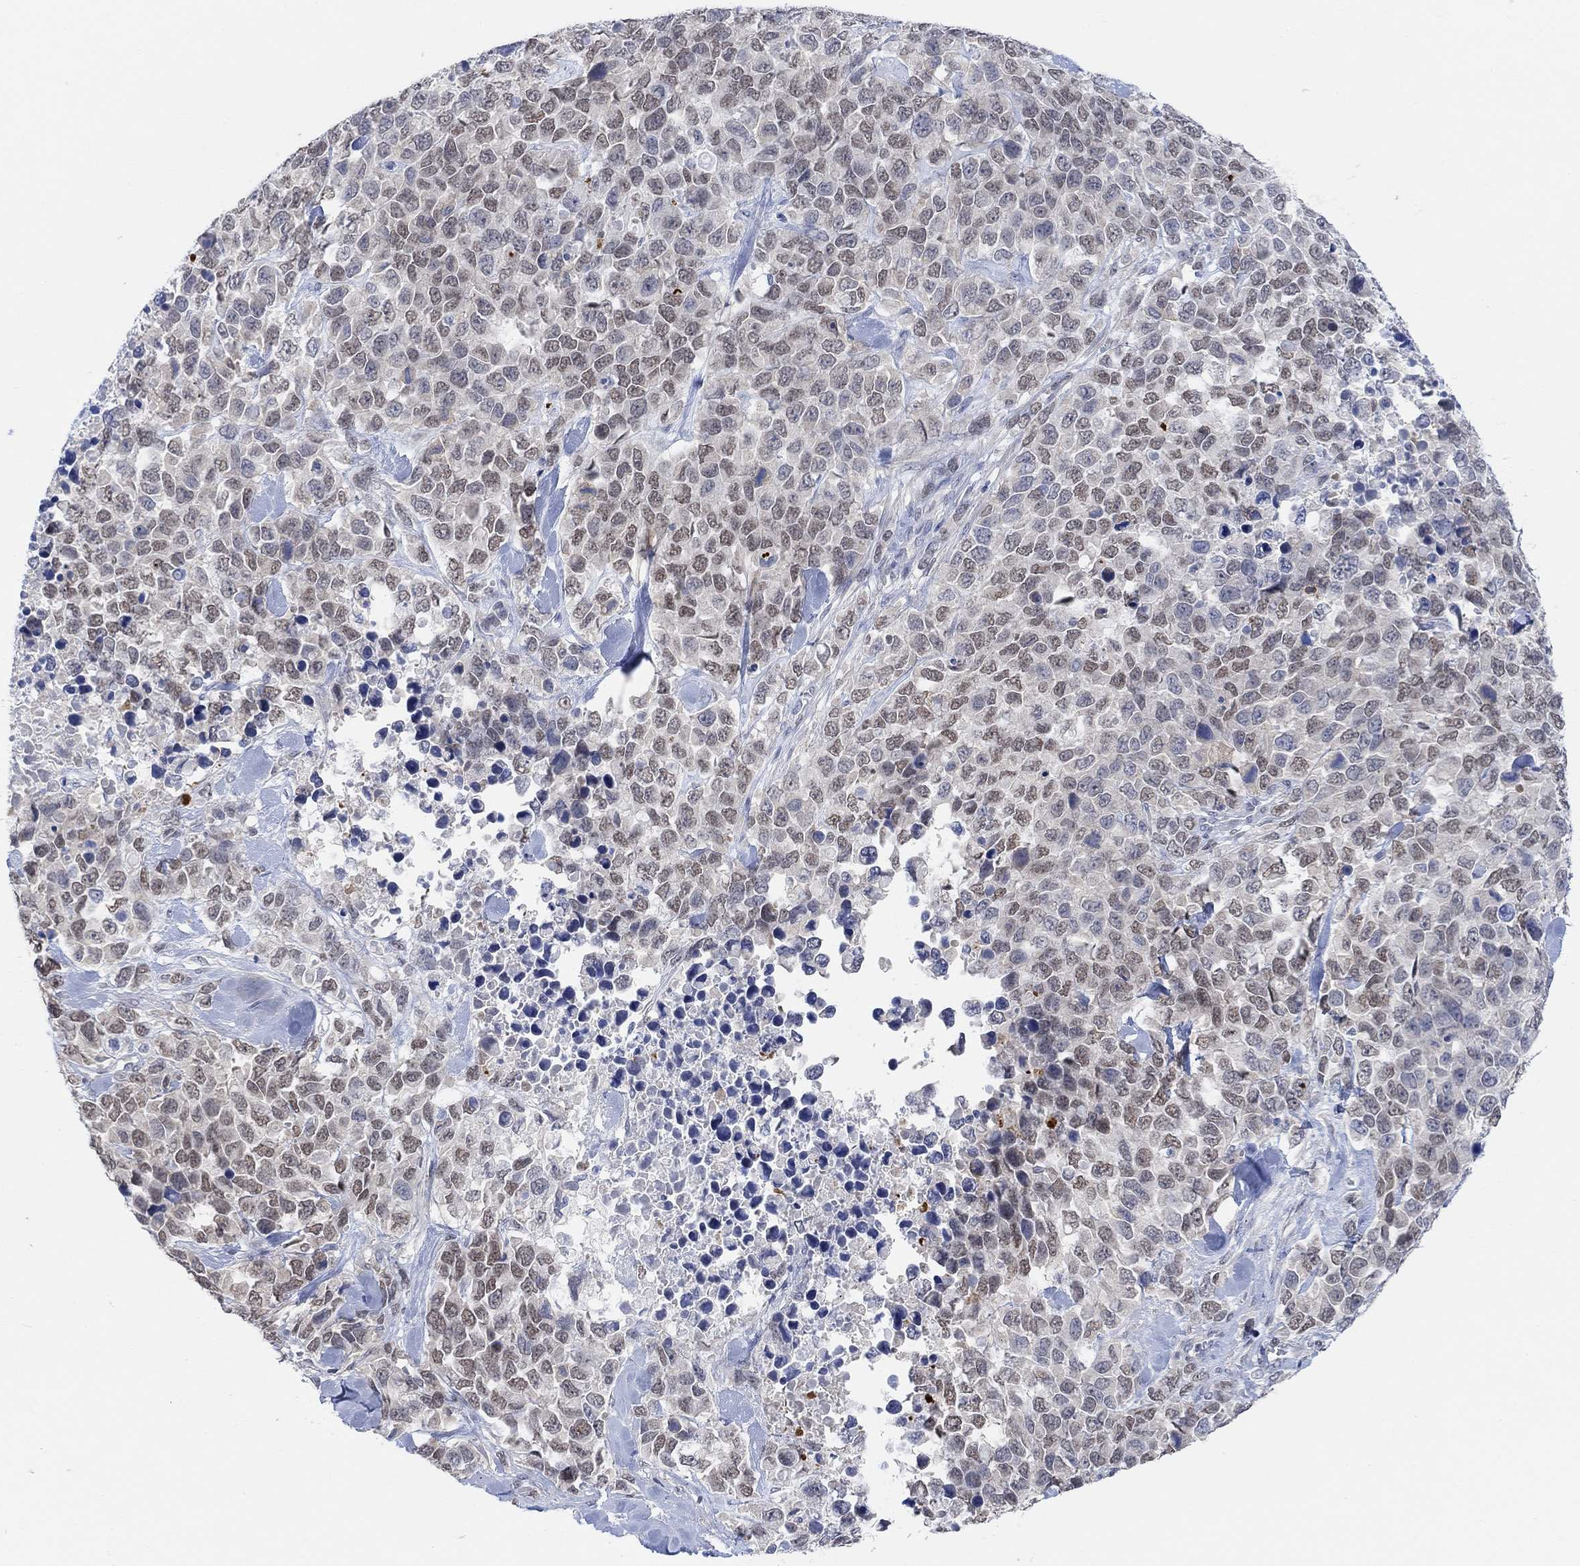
{"staining": {"intensity": "weak", "quantity": "25%-75%", "location": "nuclear"}, "tissue": "melanoma", "cell_type": "Tumor cells", "image_type": "cancer", "snomed": [{"axis": "morphology", "description": "Malignant melanoma, Metastatic site"}, {"axis": "topography", "description": "Skin"}], "caption": "IHC micrograph of human melanoma stained for a protein (brown), which demonstrates low levels of weak nuclear expression in approximately 25%-75% of tumor cells.", "gene": "RIMS1", "patient": {"sex": "male", "age": 84}}